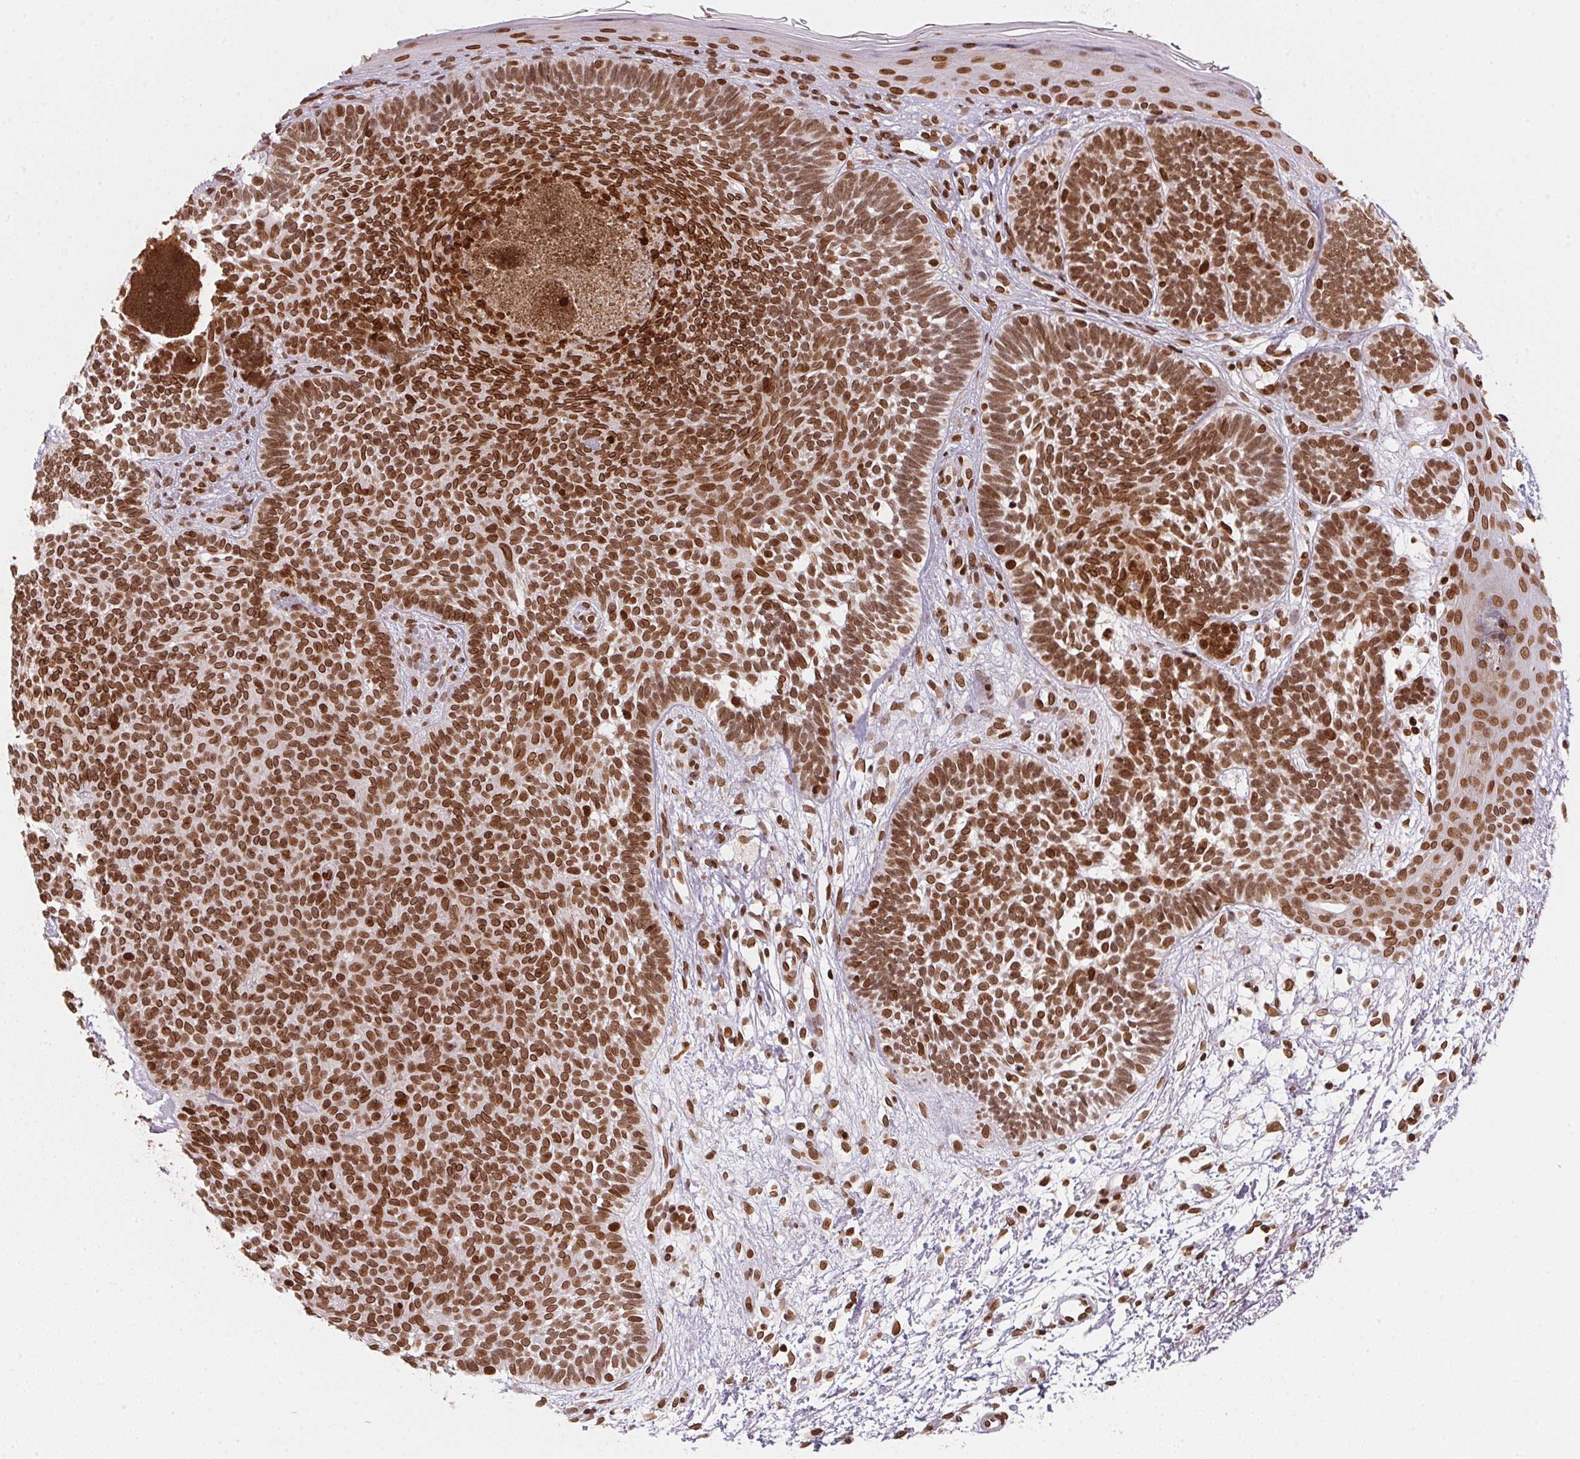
{"staining": {"intensity": "strong", "quantity": ">75%", "location": "nuclear"}, "tissue": "skin cancer", "cell_type": "Tumor cells", "image_type": "cancer", "snomed": [{"axis": "morphology", "description": "Basal cell carcinoma"}, {"axis": "topography", "description": "Skin"}], "caption": "DAB (3,3'-diaminobenzidine) immunohistochemical staining of skin cancer demonstrates strong nuclear protein staining in about >75% of tumor cells. (DAB IHC, brown staining for protein, blue staining for nuclei).", "gene": "SAP30BP", "patient": {"sex": "female", "age": 85}}